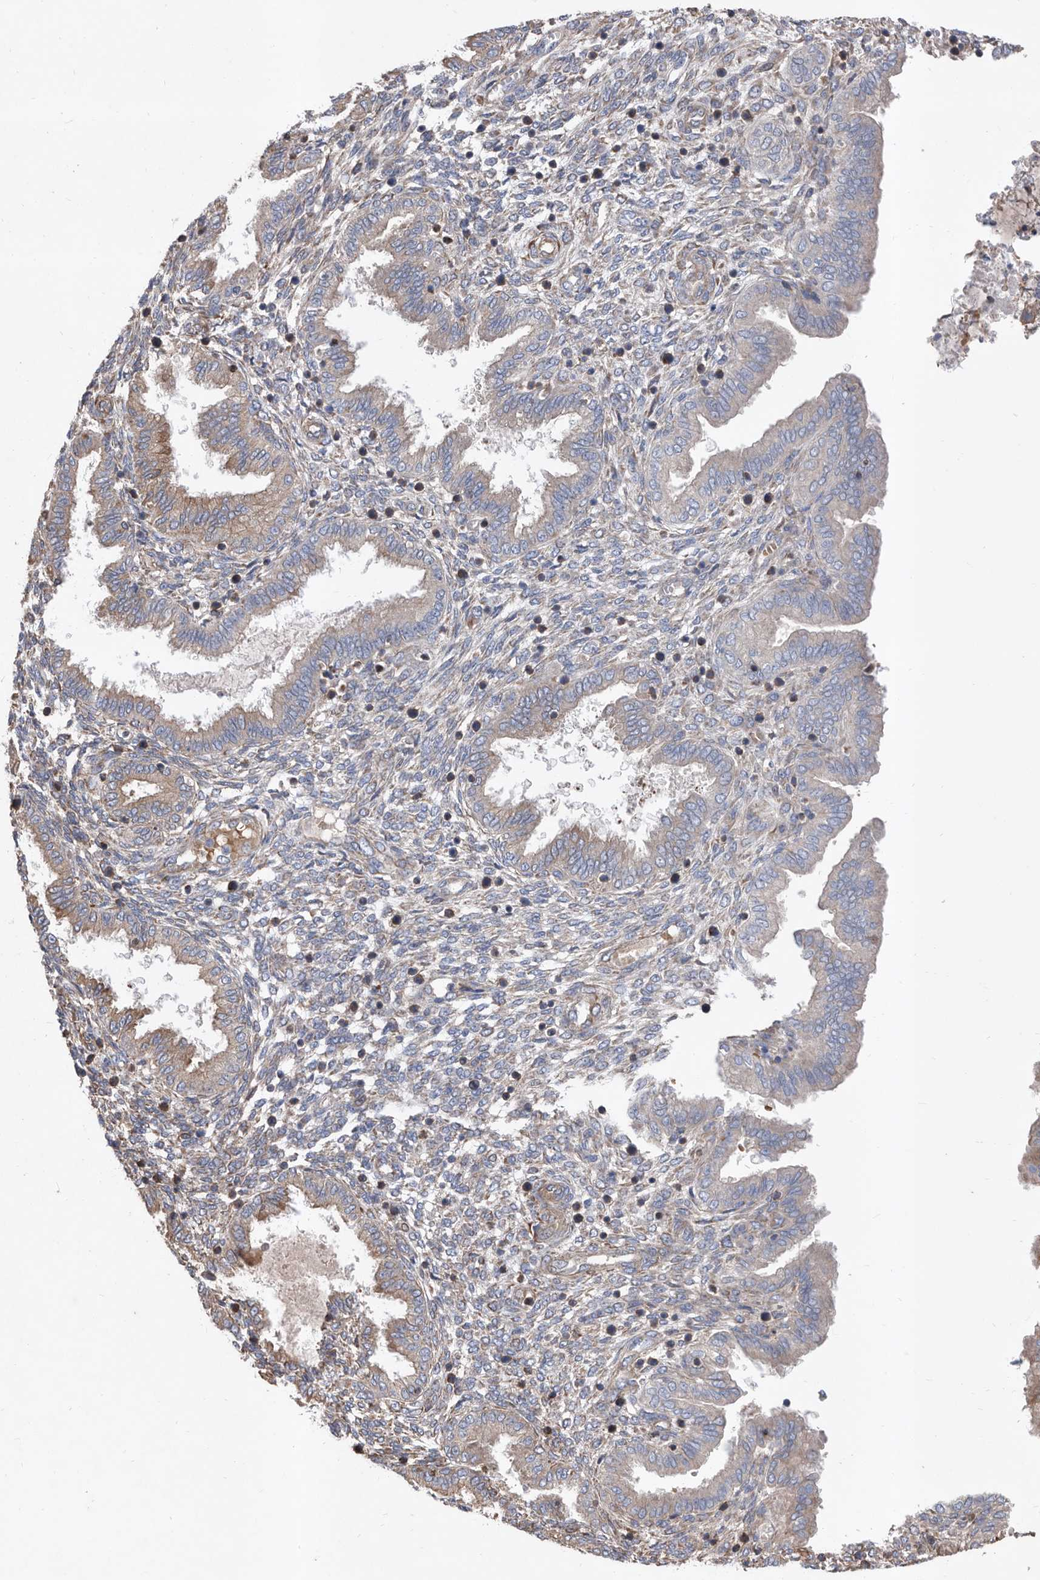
{"staining": {"intensity": "weak", "quantity": "25%-75%", "location": "cytoplasmic/membranous"}, "tissue": "endometrium", "cell_type": "Cells in endometrial stroma", "image_type": "normal", "snomed": [{"axis": "morphology", "description": "Normal tissue, NOS"}, {"axis": "topography", "description": "Endometrium"}], "caption": "Cells in endometrial stroma reveal low levels of weak cytoplasmic/membranous positivity in about 25%-75% of cells in benign human endometrium. The protein is stained brown, and the nuclei are stained in blue (DAB (3,3'-diaminobenzidine) IHC with brightfield microscopy, high magnification).", "gene": "ATP13A3", "patient": {"sex": "female", "age": 33}}